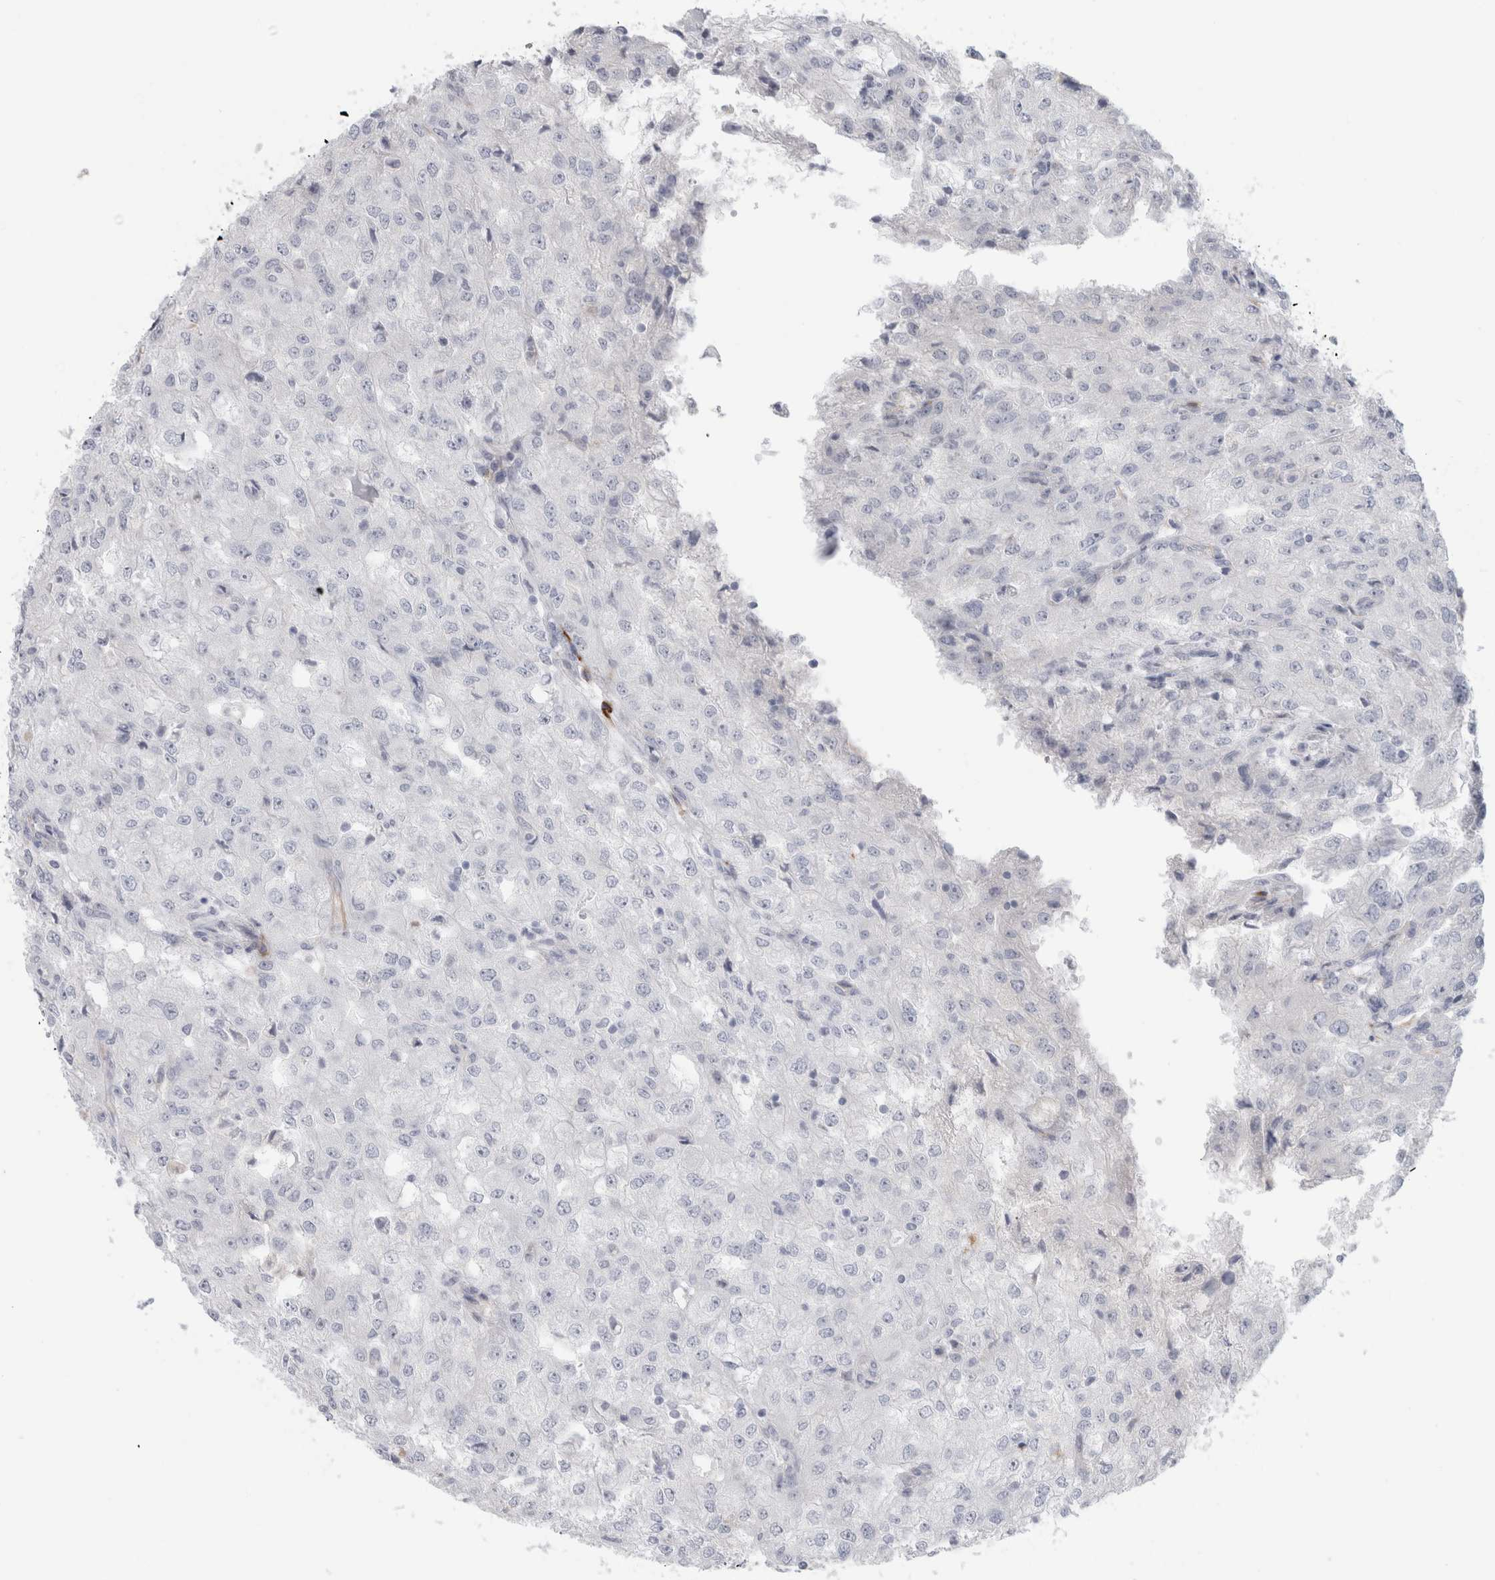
{"staining": {"intensity": "negative", "quantity": "none", "location": "none"}, "tissue": "renal cancer", "cell_type": "Tumor cells", "image_type": "cancer", "snomed": [{"axis": "morphology", "description": "Adenocarcinoma, NOS"}, {"axis": "topography", "description": "Kidney"}], "caption": "An IHC micrograph of renal adenocarcinoma is shown. There is no staining in tumor cells of renal adenocarcinoma. (DAB (3,3'-diaminobenzidine) IHC, high magnification).", "gene": "ANKMY1", "patient": {"sex": "female", "age": 54}}